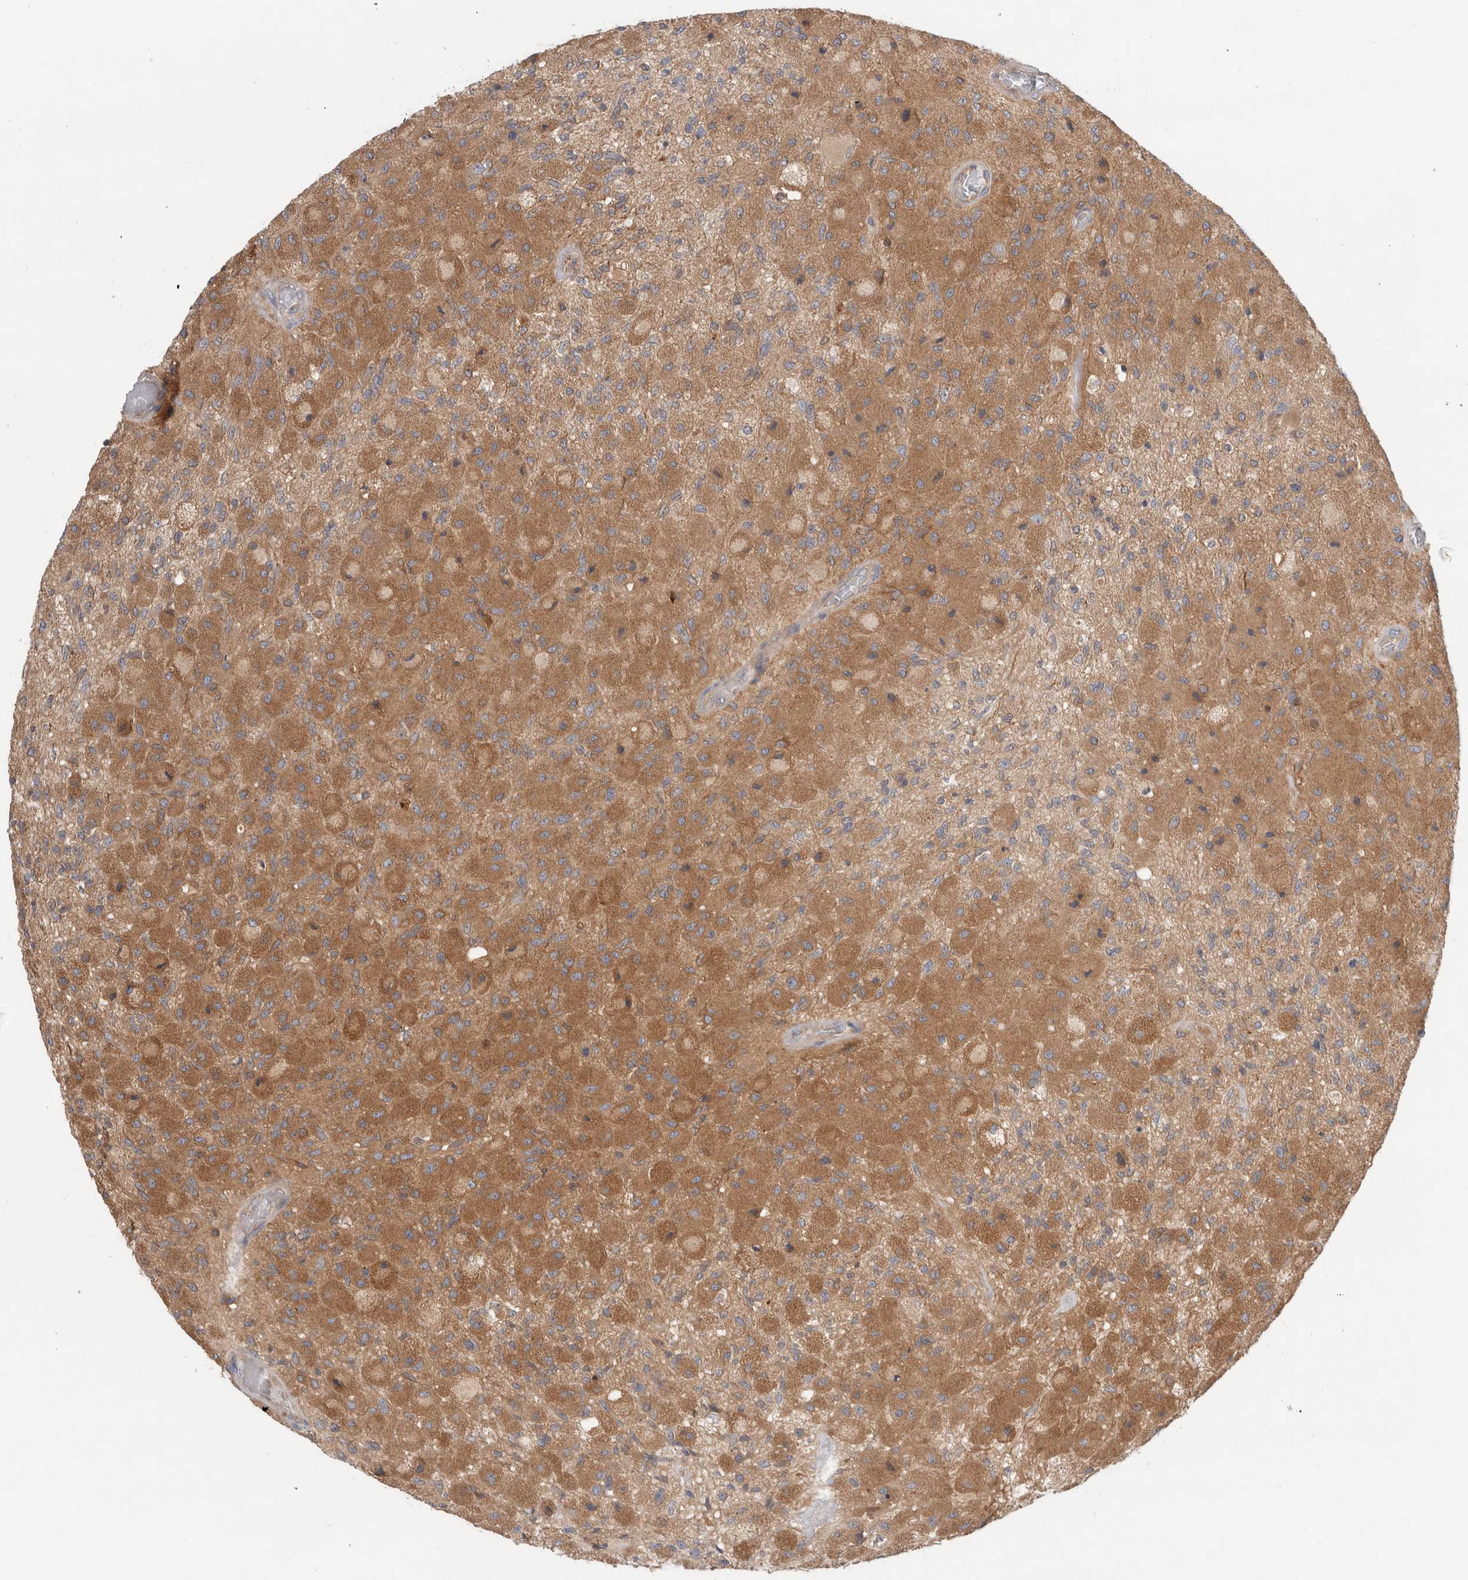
{"staining": {"intensity": "strong", "quantity": "25%-75%", "location": "cytoplasmic/membranous"}, "tissue": "glioma", "cell_type": "Tumor cells", "image_type": "cancer", "snomed": [{"axis": "morphology", "description": "Normal tissue, NOS"}, {"axis": "morphology", "description": "Glioma, malignant, High grade"}, {"axis": "topography", "description": "Cerebral cortex"}], "caption": "Immunohistochemistry (IHC) (DAB) staining of glioma displays strong cytoplasmic/membranous protein expression in approximately 25%-75% of tumor cells.", "gene": "KLHL14", "patient": {"sex": "male", "age": 77}}